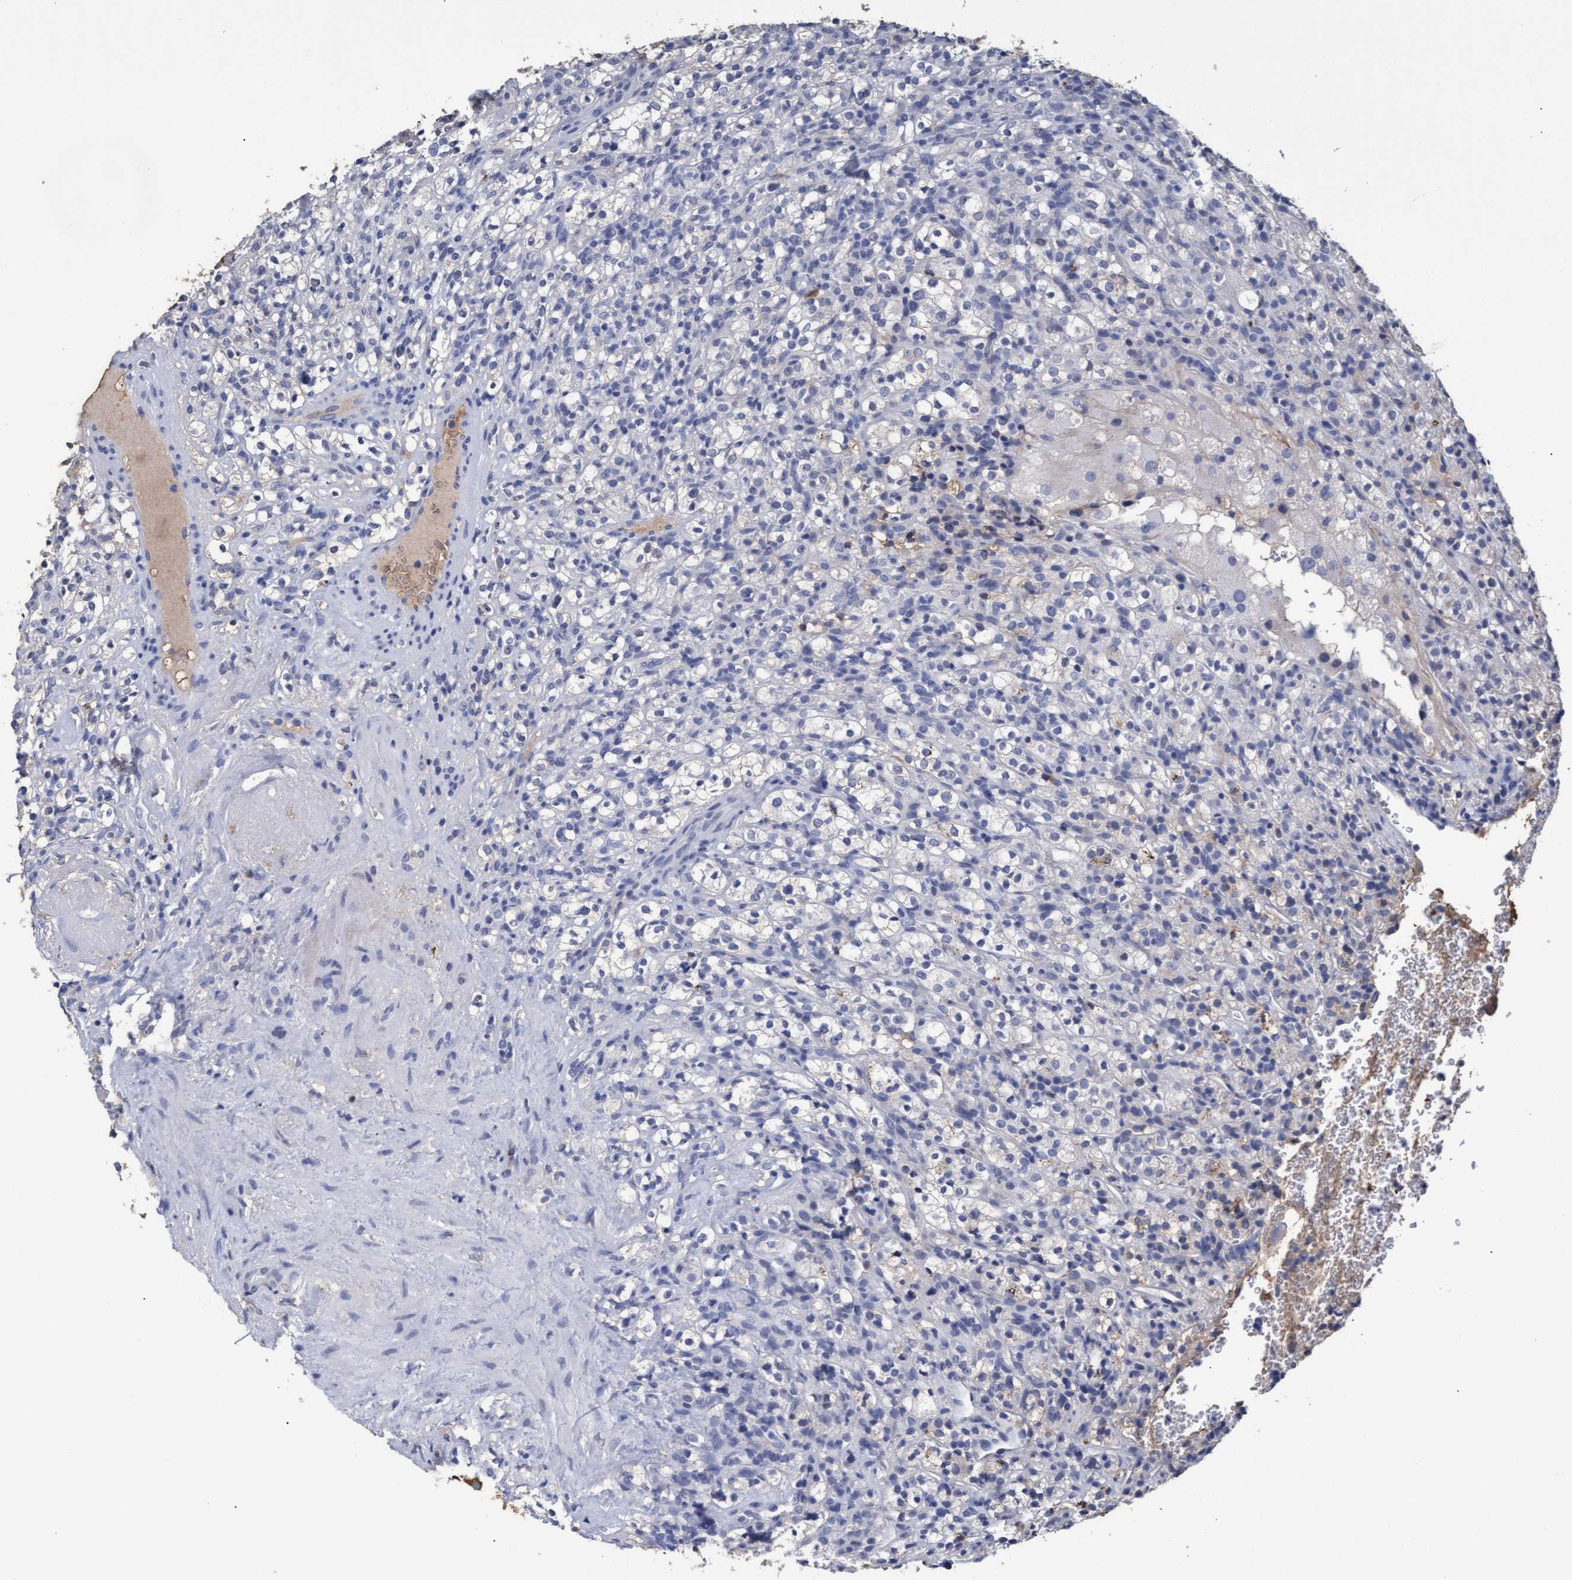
{"staining": {"intensity": "negative", "quantity": "none", "location": "none"}, "tissue": "renal cancer", "cell_type": "Tumor cells", "image_type": "cancer", "snomed": [{"axis": "morphology", "description": "Normal tissue, NOS"}, {"axis": "morphology", "description": "Adenocarcinoma, NOS"}, {"axis": "topography", "description": "Kidney"}], "caption": "Immunohistochemical staining of adenocarcinoma (renal) displays no significant positivity in tumor cells.", "gene": "GPR39", "patient": {"sex": "female", "age": 72}}